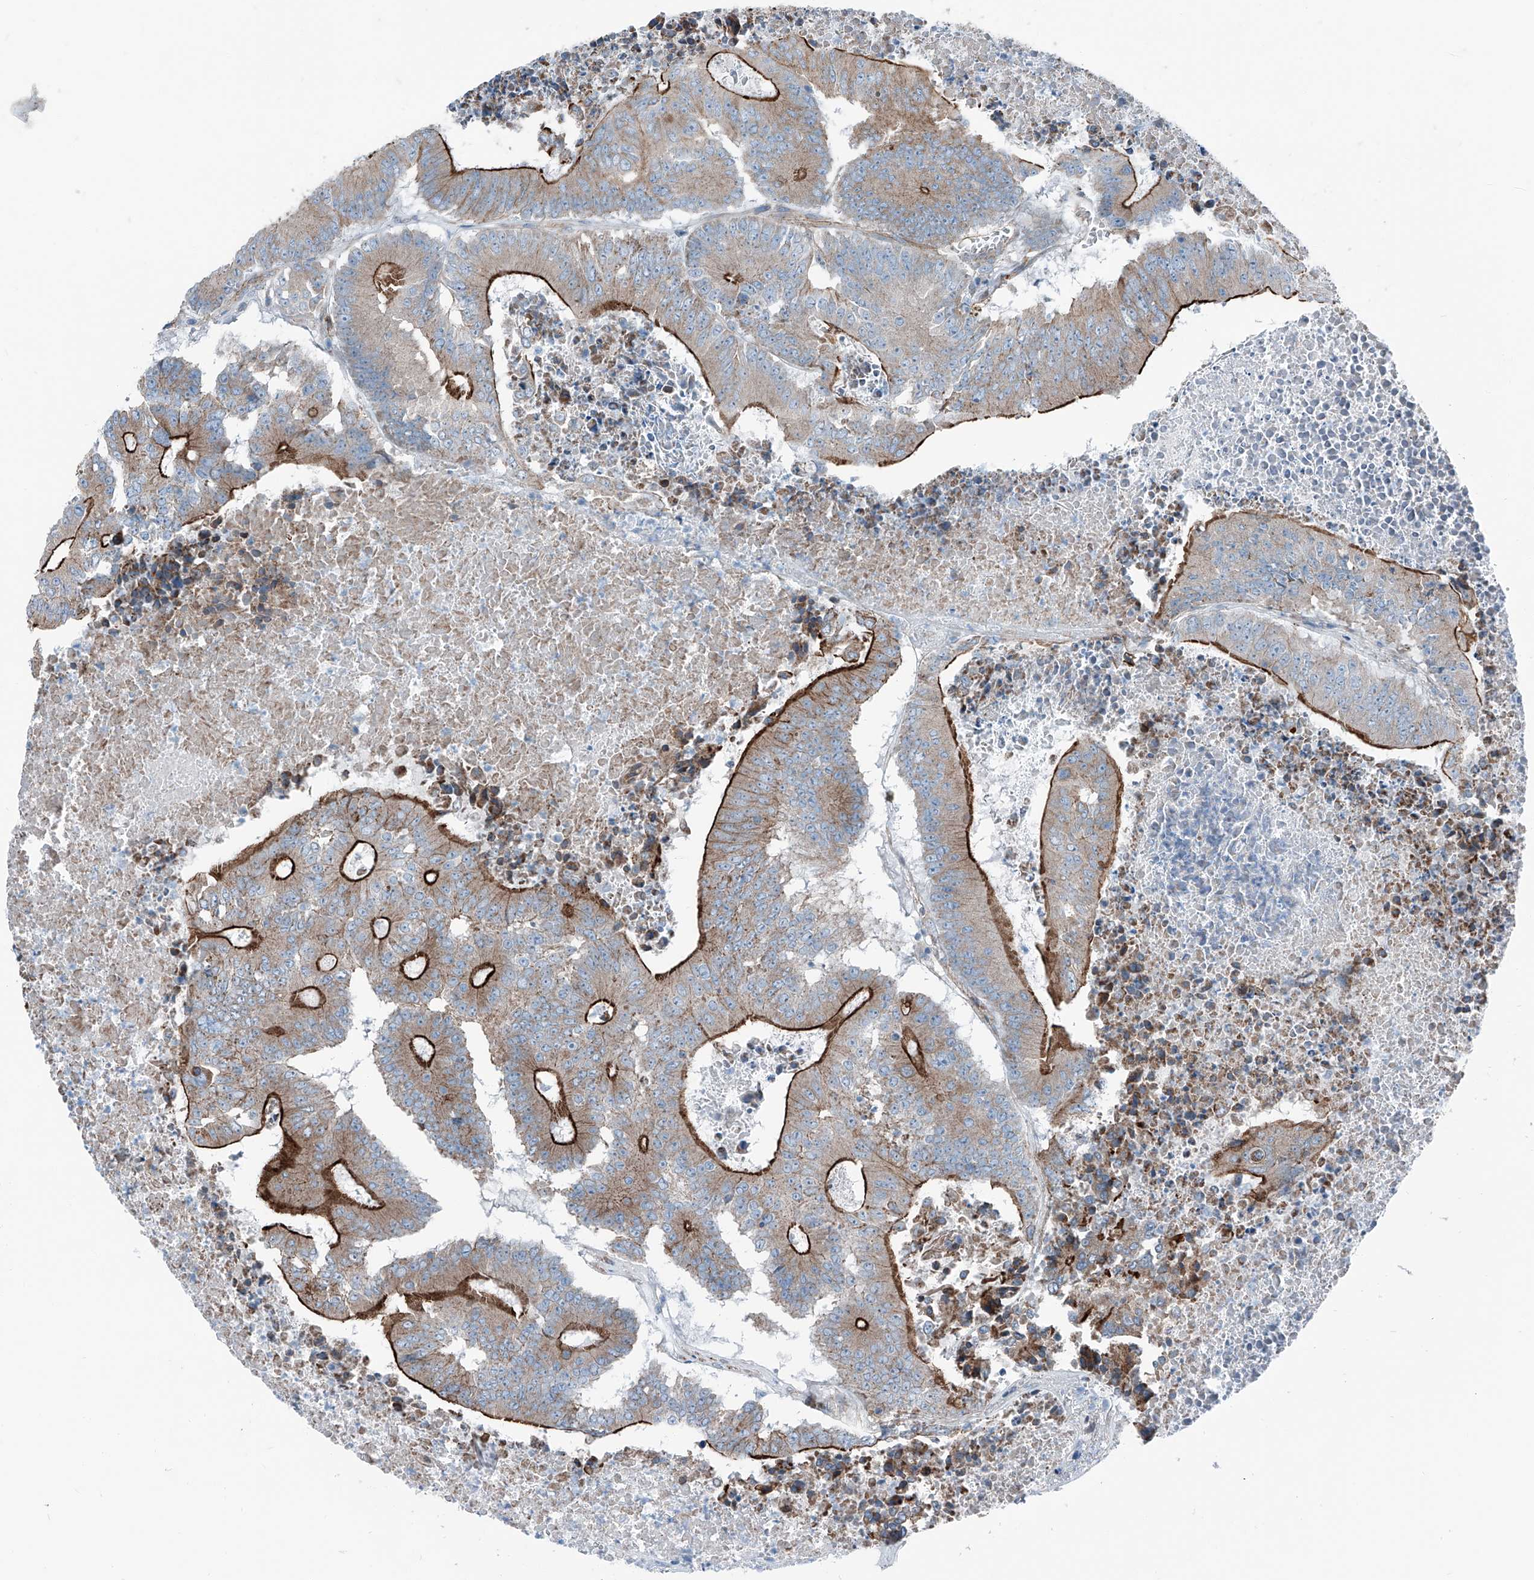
{"staining": {"intensity": "strong", "quantity": "25%-75%", "location": "cytoplasmic/membranous"}, "tissue": "colorectal cancer", "cell_type": "Tumor cells", "image_type": "cancer", "snomed": [{"axis": "morphology", "description": "Adenocarcinoma, NOS"}, {"axis": "topography", "description": "Colon"}], "caption": "This is a photomicrograph of immunohistochemistry staining of colorectal adenocarcinoma, which shows strong expression in the cytoplasmic/membranous of tumor cells.", "gene": "THEMIS2", "patient": {"sex": "male", "age": 87}}